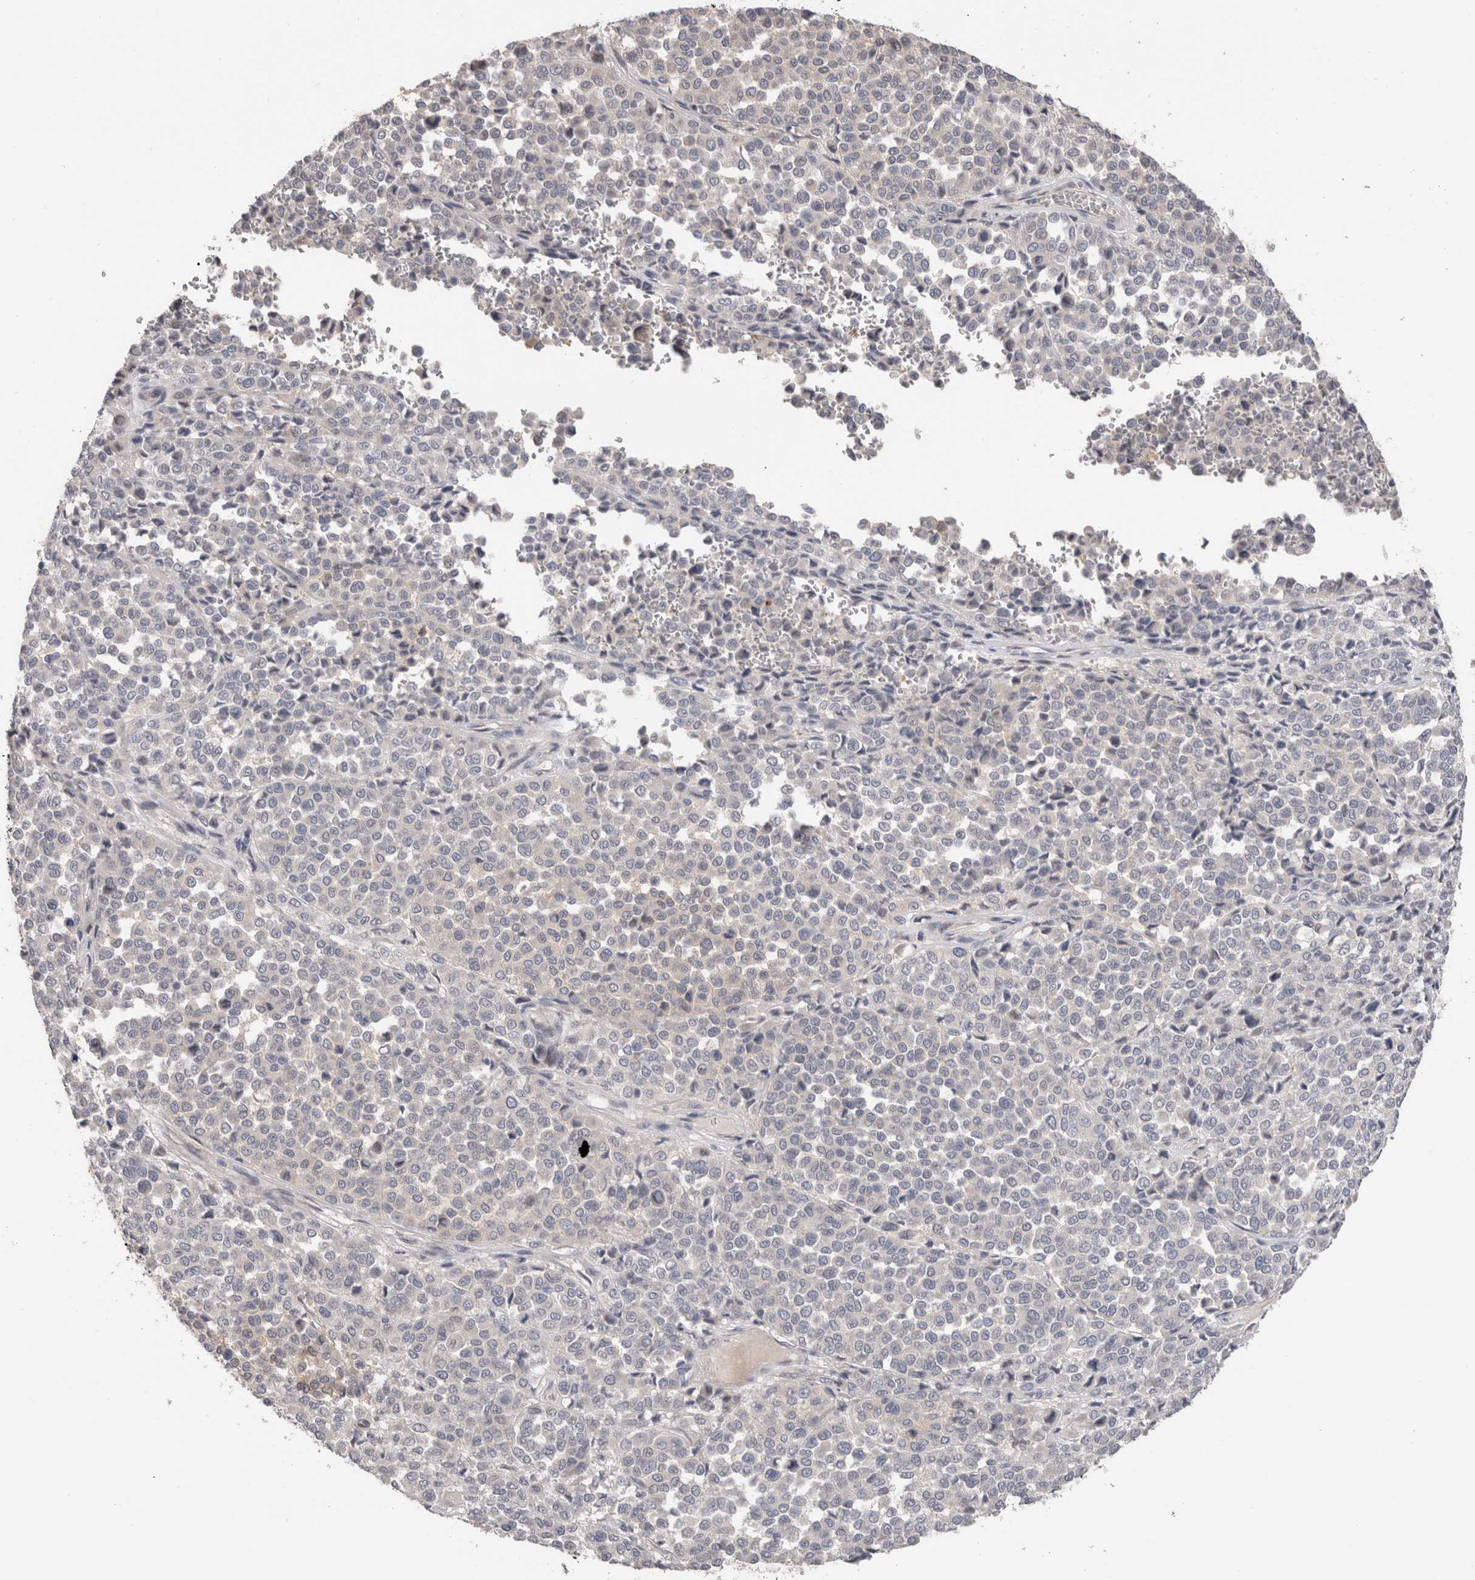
{"staining": {"intensity": "negative", "quantity": "none", "location": "none"}, "tissue": "melanoma", "cell_type": "Tumor cells", "image_type": "cancer", "snomed": [{"axis": "morphology", "description": "Malignant melanoma, Metastatic site"}, {"axis": "topography", "description": "Pancreas"}], "caption": "This is an immunohistochemistry (IHC) micrograph of human melanoma. There is no staining in tumor cells.", "gene": "CRYBG1", "patient": {"sex": "female", "age": 30}}